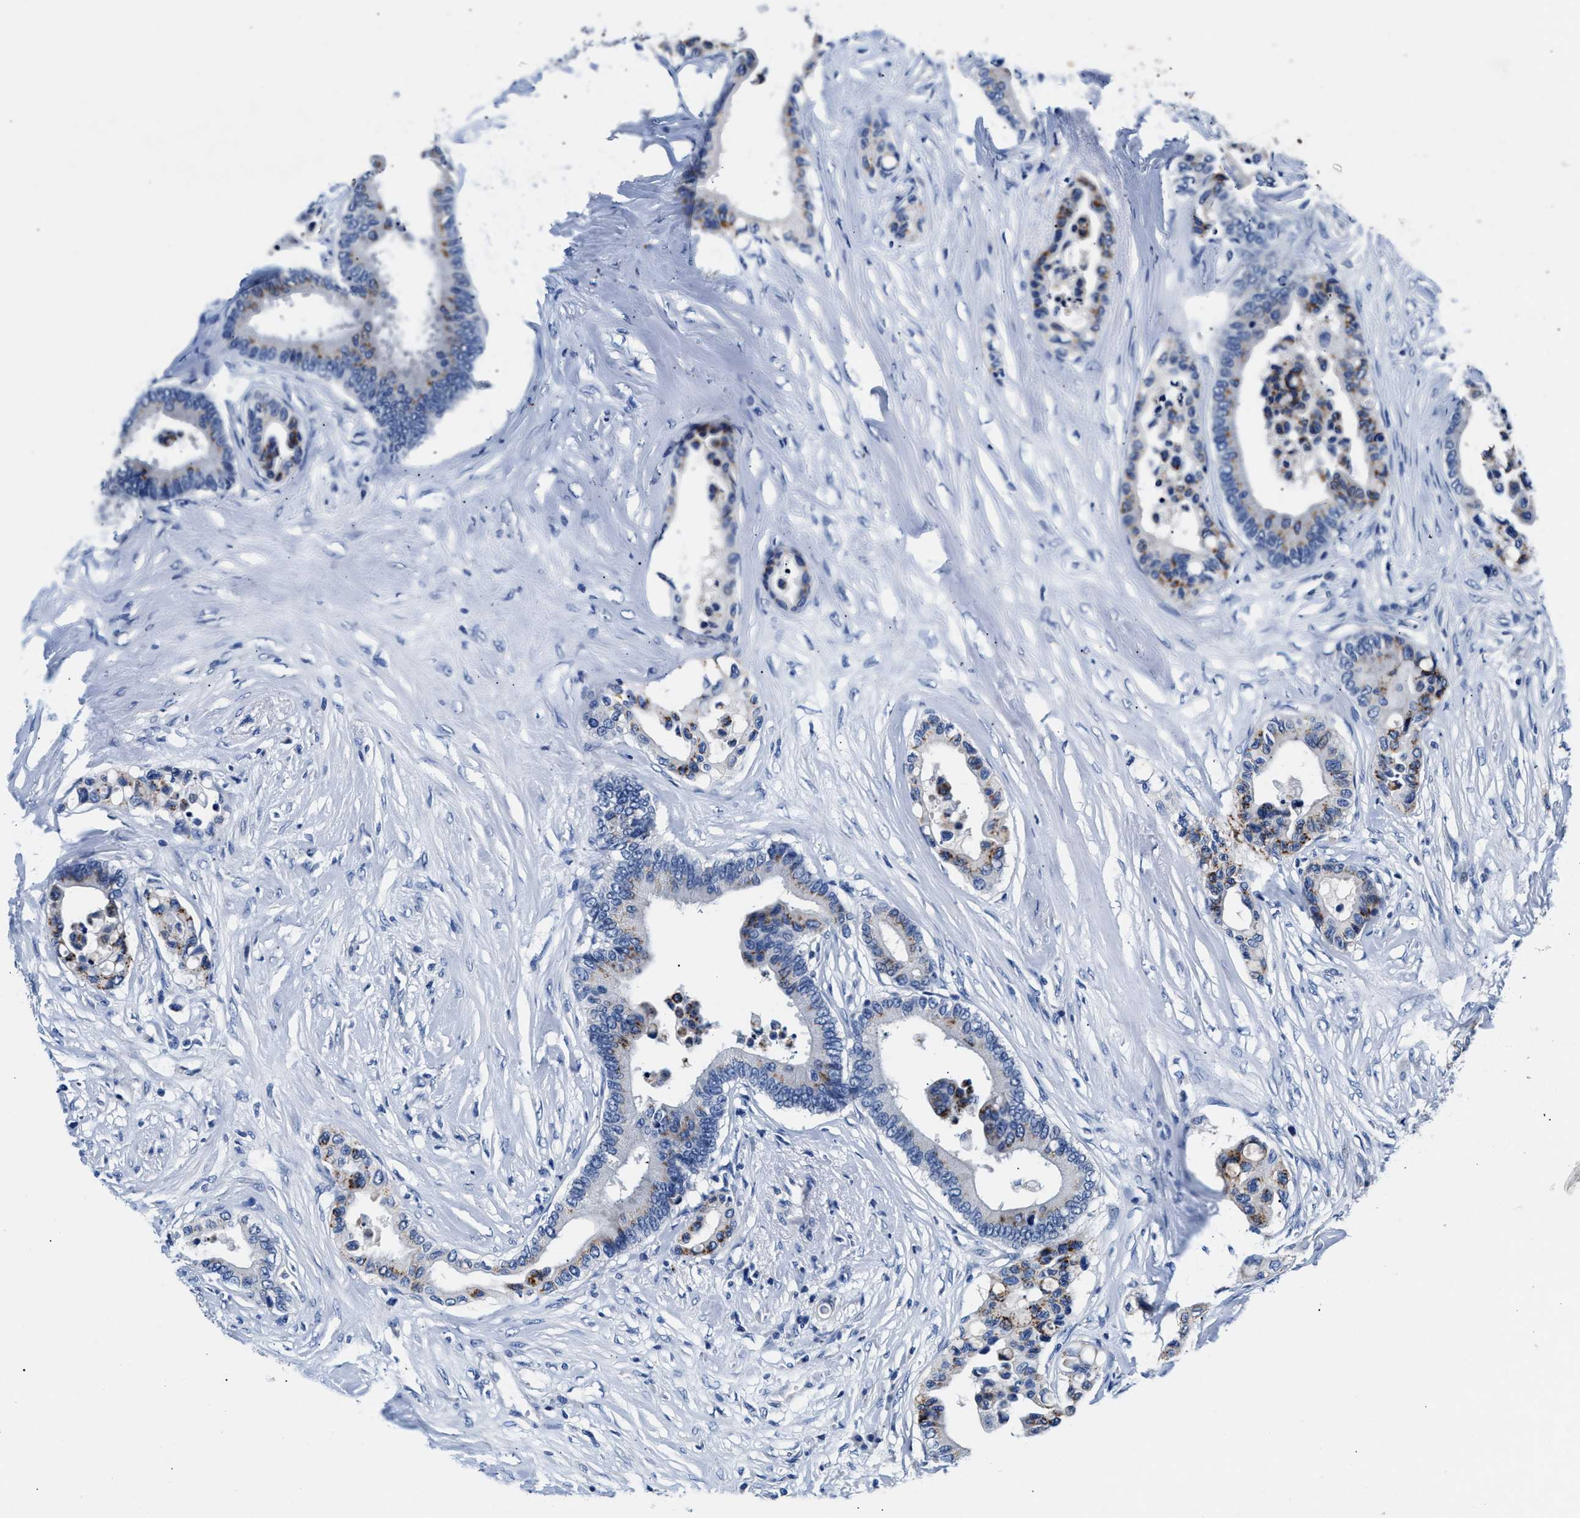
{"staining": {"intensity": "moderate", "quantity": "<25%", "location": "cytoplasmic/membranous"}, "tissue": "colorectal cancer", "cell_type": "Tumor cells", "image_type": "cancer", "snomed": [{"axis": "morphology", "description": "Normal tissue, NOS"}, {"axis": "morphology", "description": "Adenocarcinoma, NOS"}, {"axis": "topography", "description": "Colon"}], "caption": "Immunohistochemical staining of adenocarcinoma (colorectal) displays low levels of moderate cytoplasmic/membranous protein expression in approximately <25% of tumor cells. (Brightfield microscopy of DAB IHC at high magnification).", "gene": "GSTM1", "patient": {"sex": "male", "age": 82}}